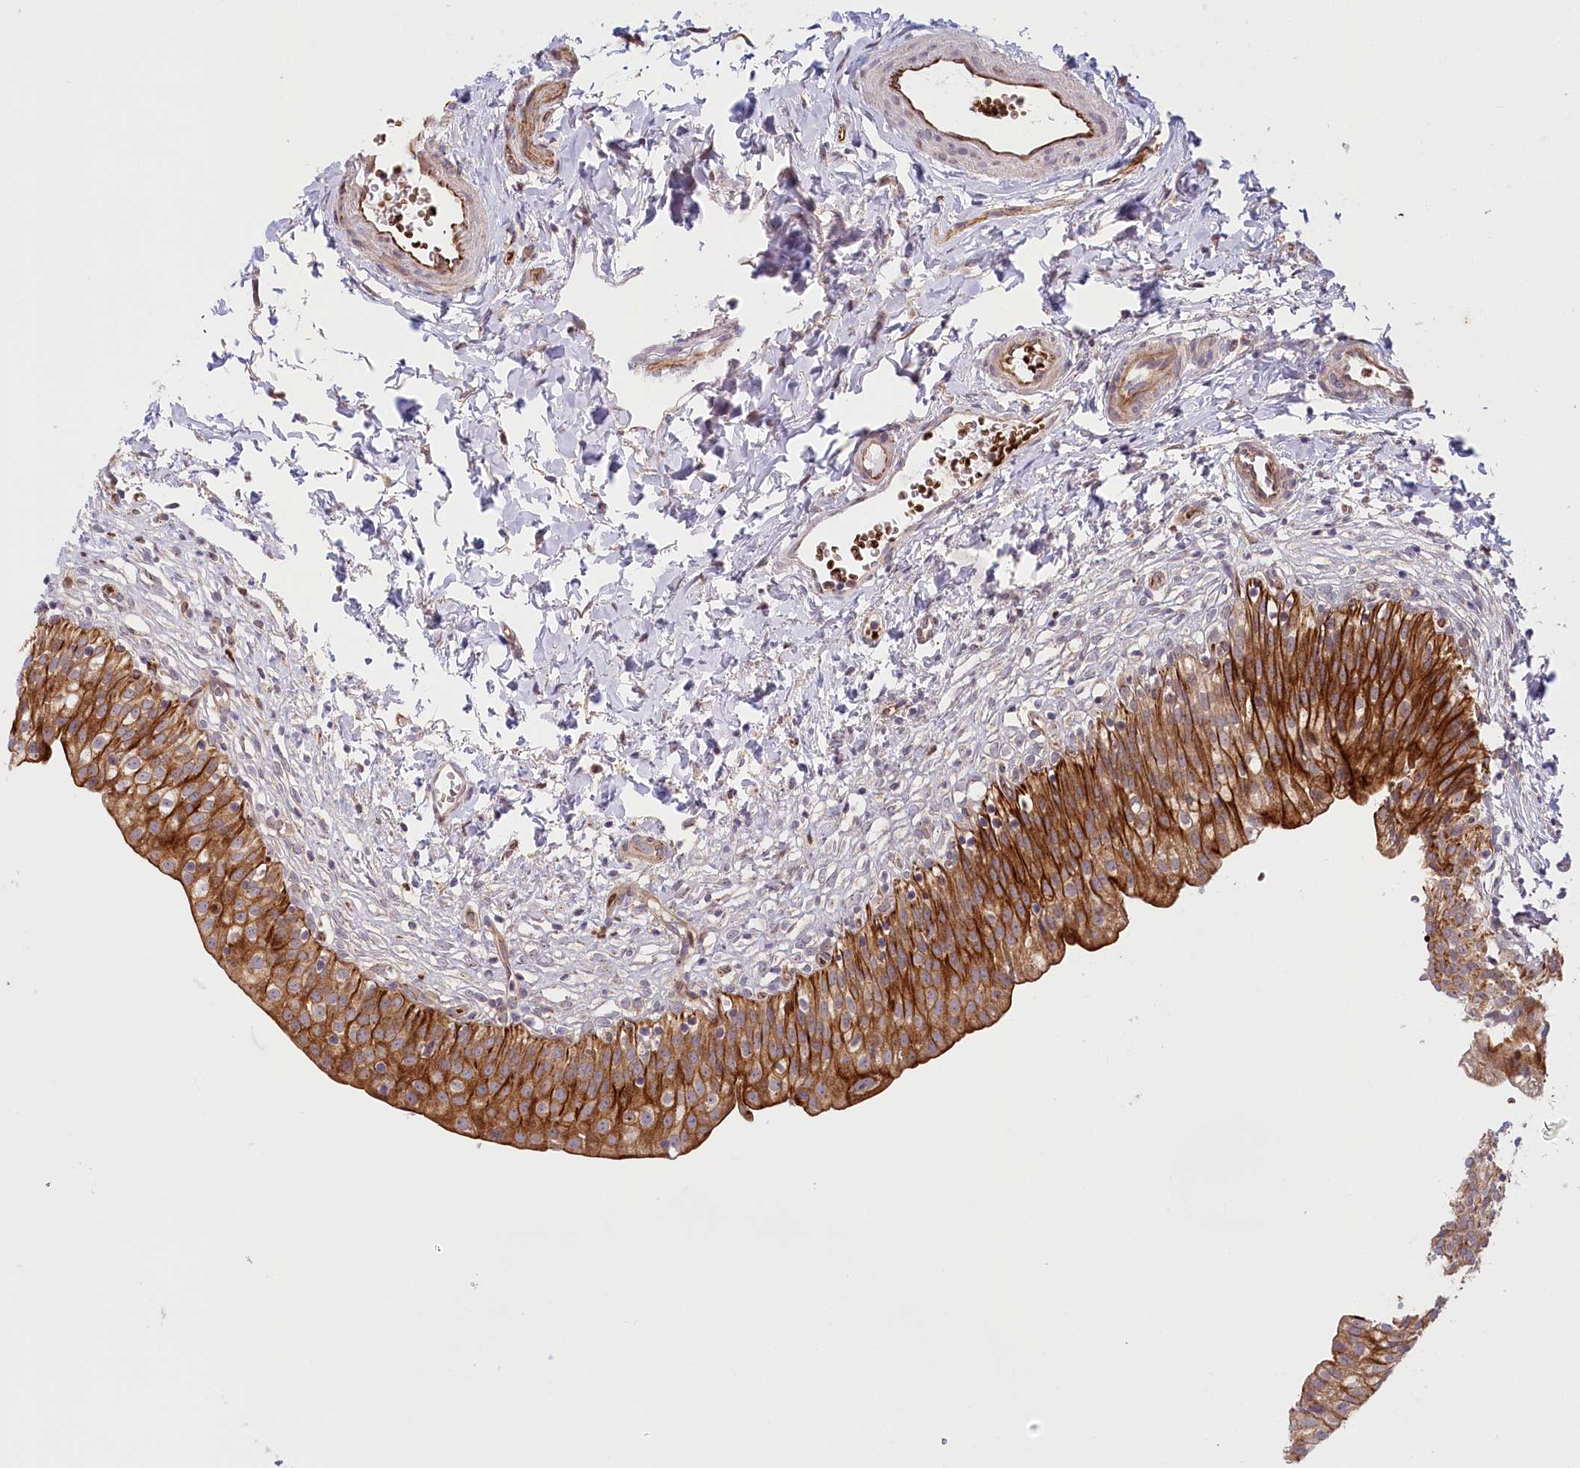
{"staining": {"intensity": "strong", "quantity": ">75%", "location": "cytoplasmic/membranous"}, "tissue": "urinary bladder", "cell_type": "Urothelial cells", "image_type": "normal", "snomed": [{"axis": "morphology", "description": "Normal tissue, NOS"}, {"axis": "topography", "description": "Urinary bladder"}], "caption": "Immunohistochemistry staining of unremarkable urinary bladder, which reveals high levels of strong cytoplasmic/membranous positivity in about >75% of urothelial cells indicating strong cytoplasmic/membranous protein staining. The staining was performed using DAB (brown) for protein detection and nuclei were counterstained in hematoxylin (blue).", "gene": "COMMD3", "patient": {"sex": "male", "age": 55}}